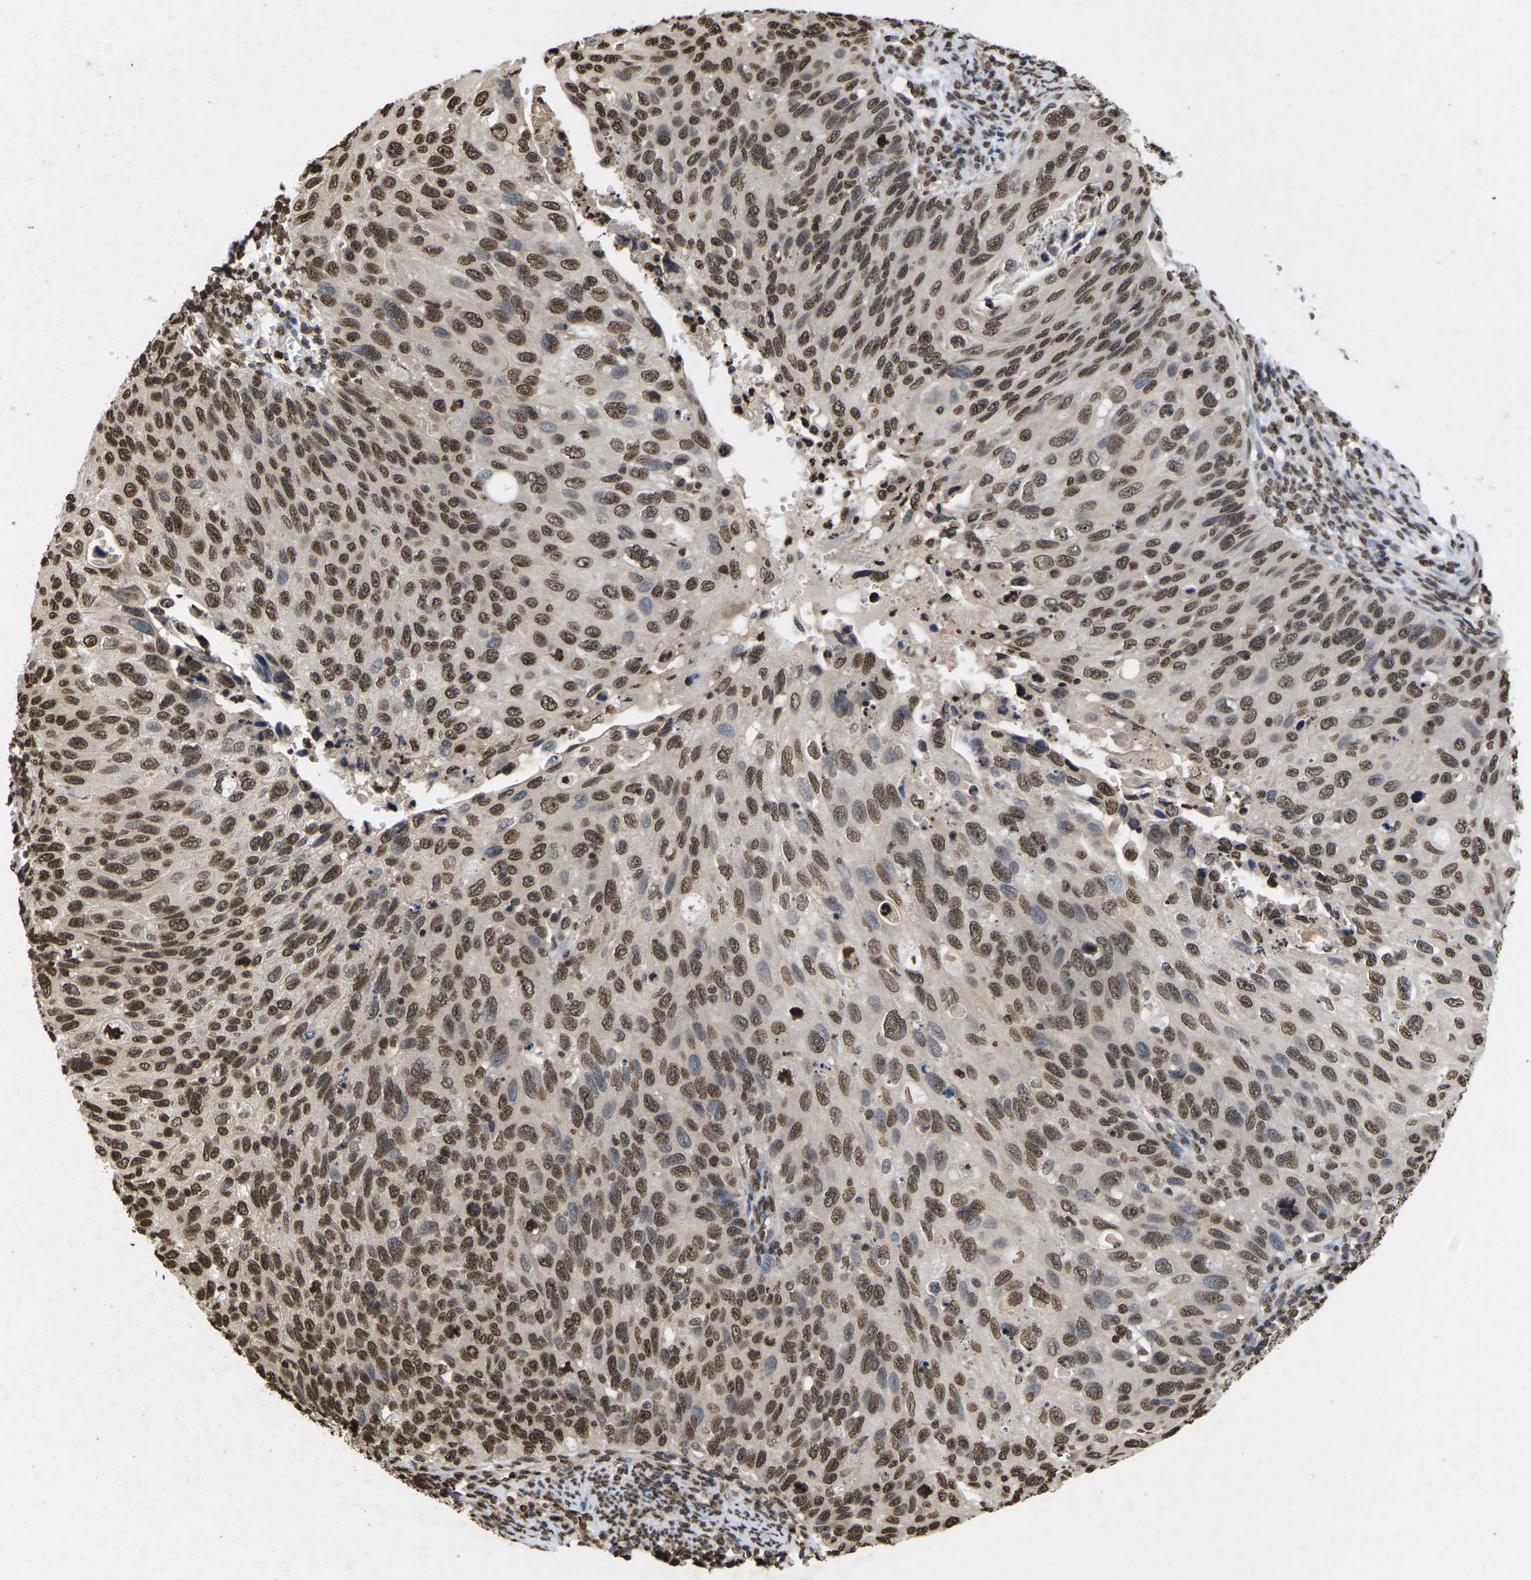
{"staining": {"intensity": "strong", "quantity": ">75%", "location": "nuclear"}, "tissue": "cervical cancer", "cell_type": "Tumor cells", "image_type": "cancer", "snomed": [{"axis": "morphology", "description": "Squamous cell carcinoma, NOS"}, {"axis": "topography", "description": "Cervix"}], "caption": "The image reveals staining of cervical squamous cell carcinoma, revealing strong nuclear protein expression (brown color) within tumor cells.", "gene": "EMSY", "patient": {"sex": "female", "age": 70}}